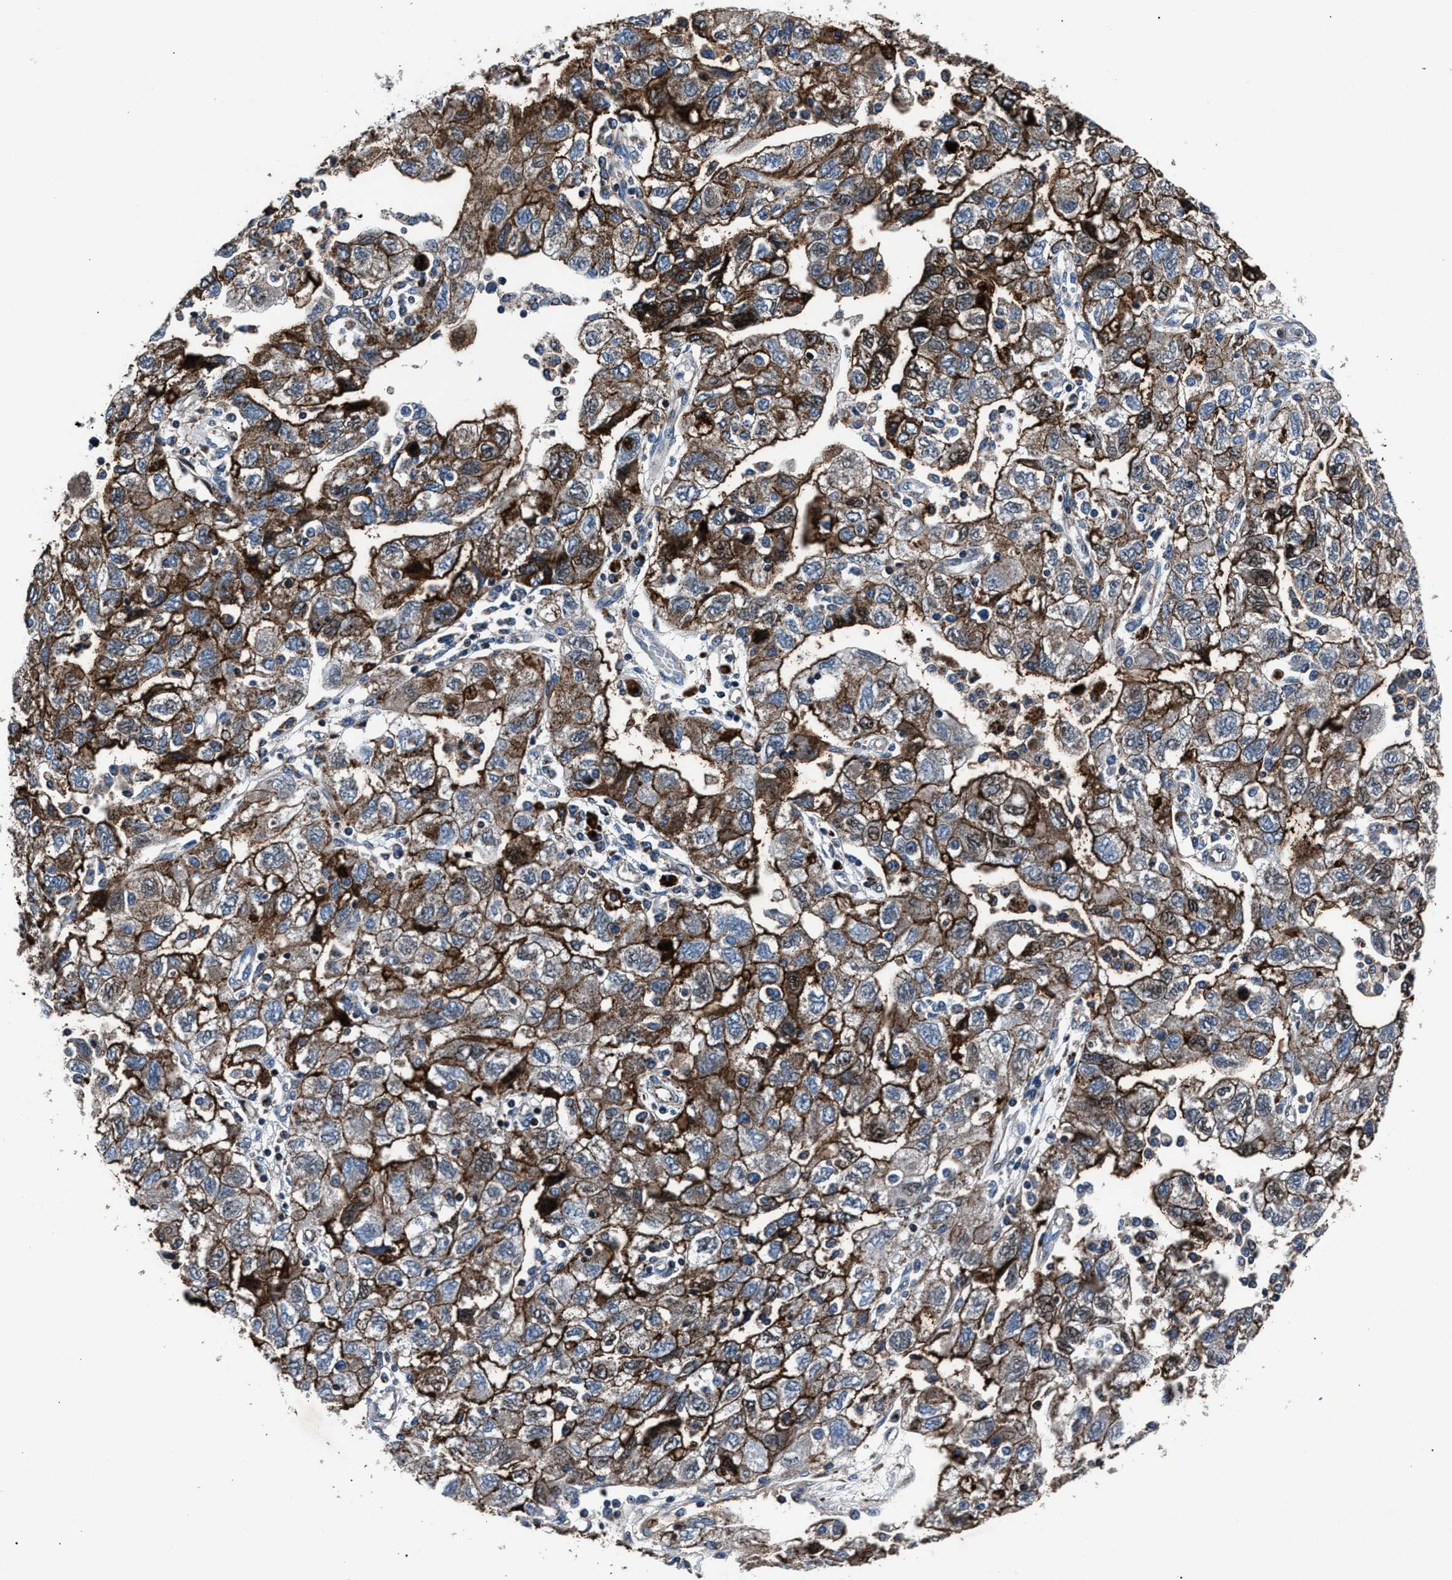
{"staining": {"intensity": "moderate", "quantity": ">75%", "location": "cytoplasmic/membranous"}, "tissue": "ovarian cancer", "cell_type": "Tumor cells", "image_type": "cancer", "snomed": [{"axis": "morphology", "description": "Carcinoma, NOS"}, {"axis": "morphology", "description": "Cystadenocarcinoma, serous, NOS"}, {"axis": "topography", "description": "Ovary"}], "caption": "High-magnification brightfield microscopy of ovarian cancer stained with DAB (brown) and counterstained with hematoxylin (blue). tumor cells exhibit moderate cytoplasmic/membranous staining is seen in about>75% of cells. (DAB = brown stain, brightfield microscopy at high magnification).", "gene": "MFSD11", "patient": {"sex": "female", "age": 69}}